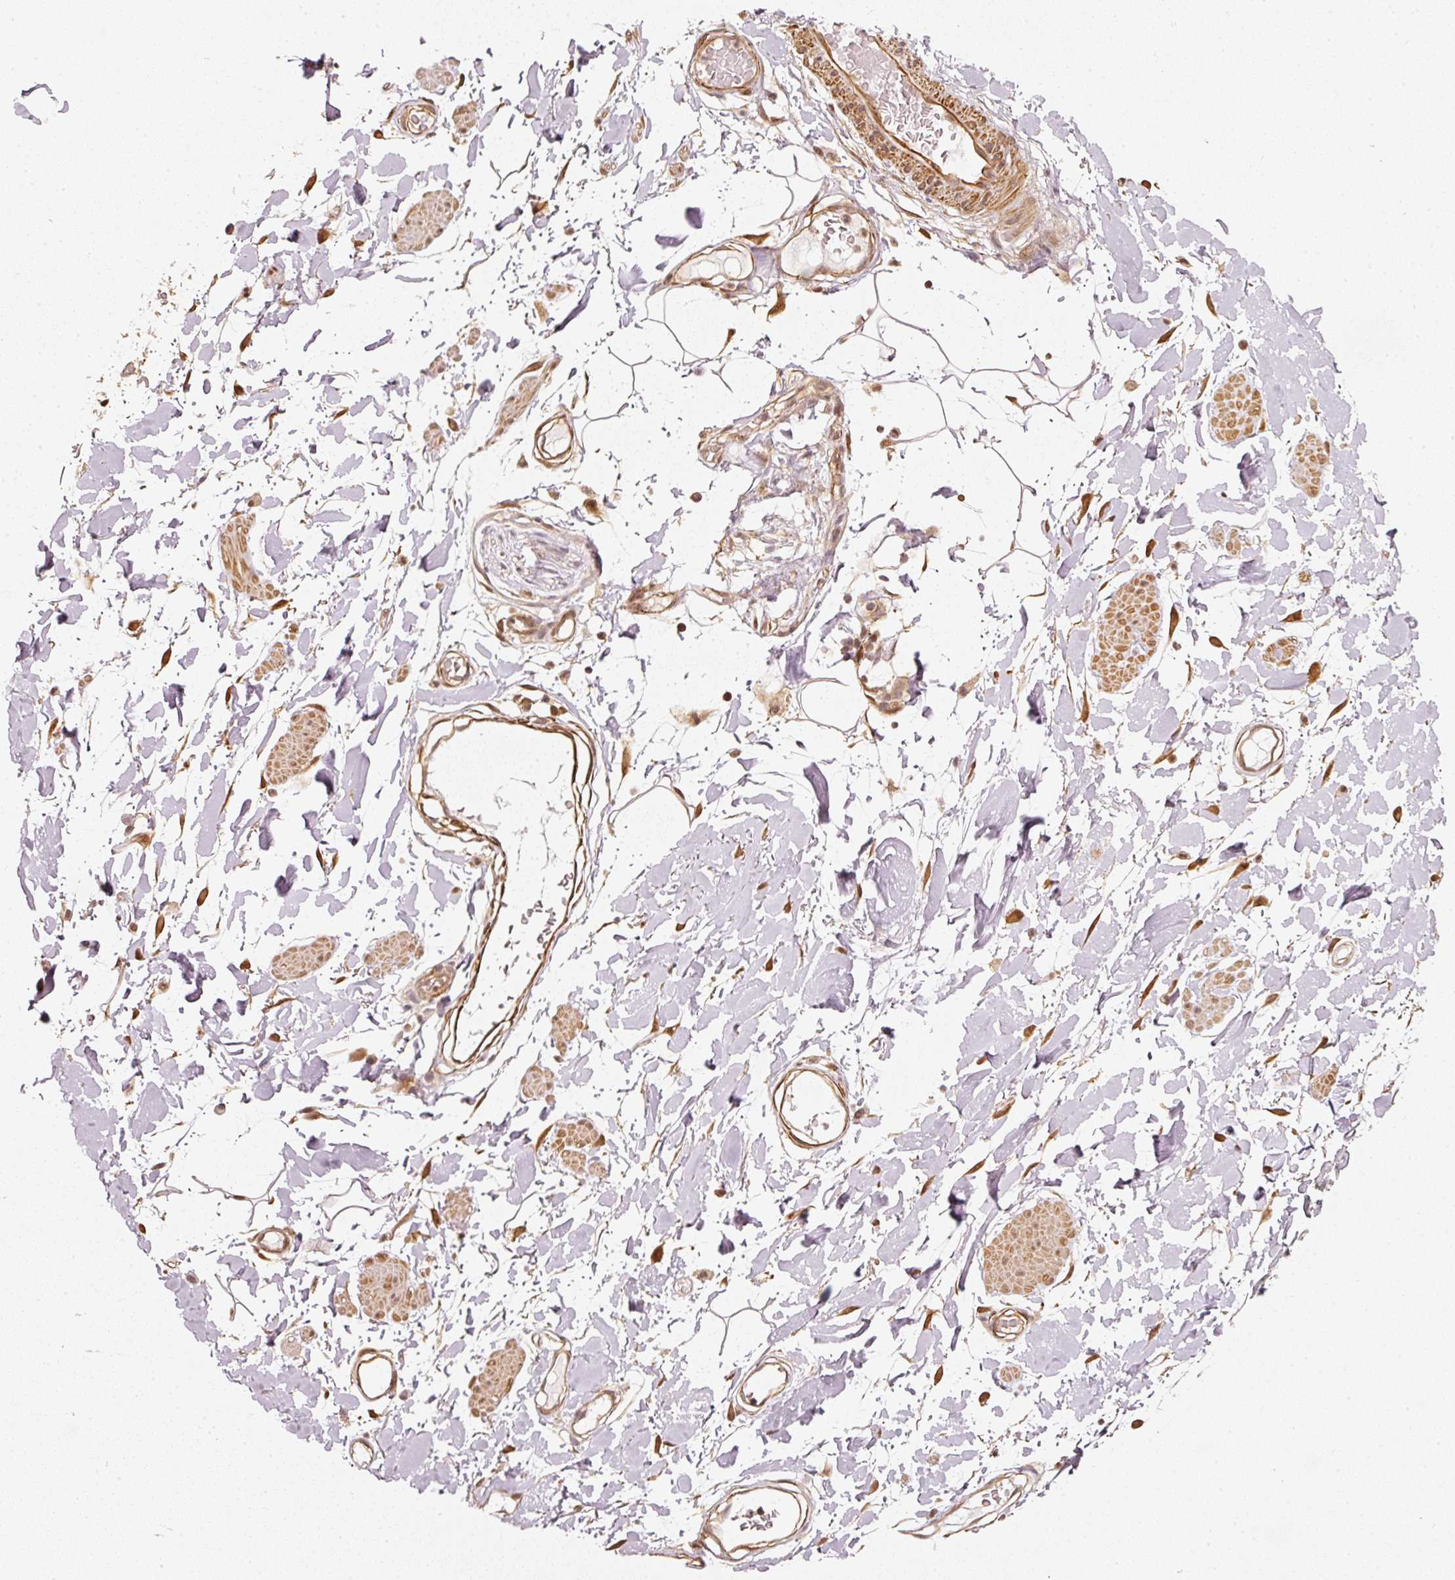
{"staining": {"intensity": "moderate", "quantity": ">75%", "location": "cytoplasmic/membranous,nuclear"}, "tissue": "adipose tissue", "cell_type": "Adipocytes", "image_type": "normal", "snomed": [{"axis": "morphology", "description": "Normal tissue, NOS"}, {"axis": "topography", "description": "Vulva"}, {"axis": "topography", "description": "Peripheral nerve tissue"}], "caption": "The photomicrograph shows immunohistochemical staining of unremarkable adipose tissue. There is moderate cytoplasmic/membranous,nuclear staining is present in about >75% of adipocytes.", "gene": "PSMD1", "patient": {"sex": "female", "age": 68}}